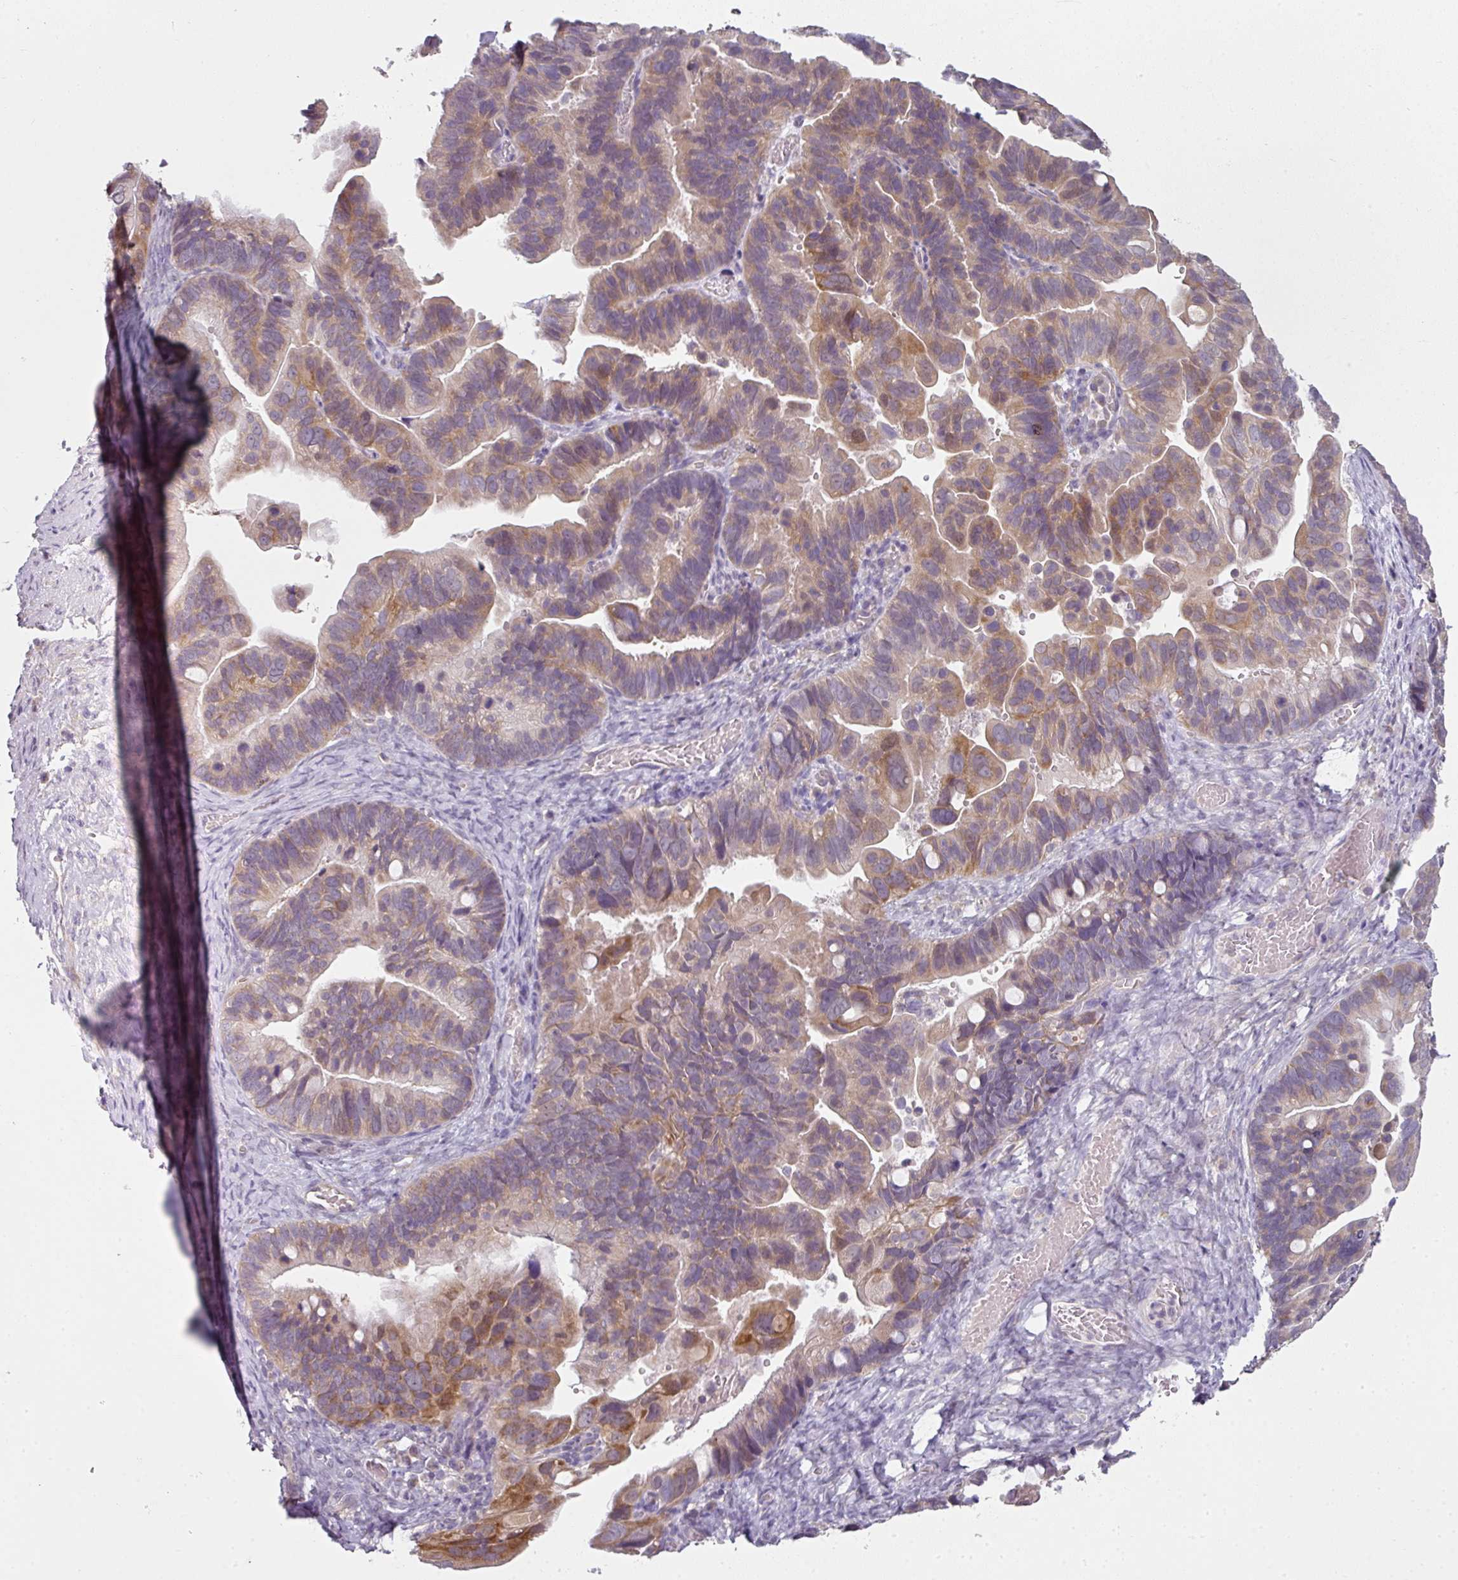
{"staining": {"intensity": "moderate", "quantity": "25%-75%", "location": "cytoplasmic/membranous"}, "tissue": "ovarian cancer", "cell_type": "Tumor cells", "image_type": "cancer", "snomed": [{"axis": "morphology", "description": "Cystadenocarcinoma, serous, NOS"}, {"axis": "topography", "description": "Ovary"}], "caption": "Immunohistochemical staining of human serous cystadenocarcinoma (ovarian) exhibits medium levels of moderate cytoplasmic/membranous protein expression in approximately 25%-75% of tumor cells.", "gene": "C19orf33", "patient": {"sex": "female", "age": 56}}